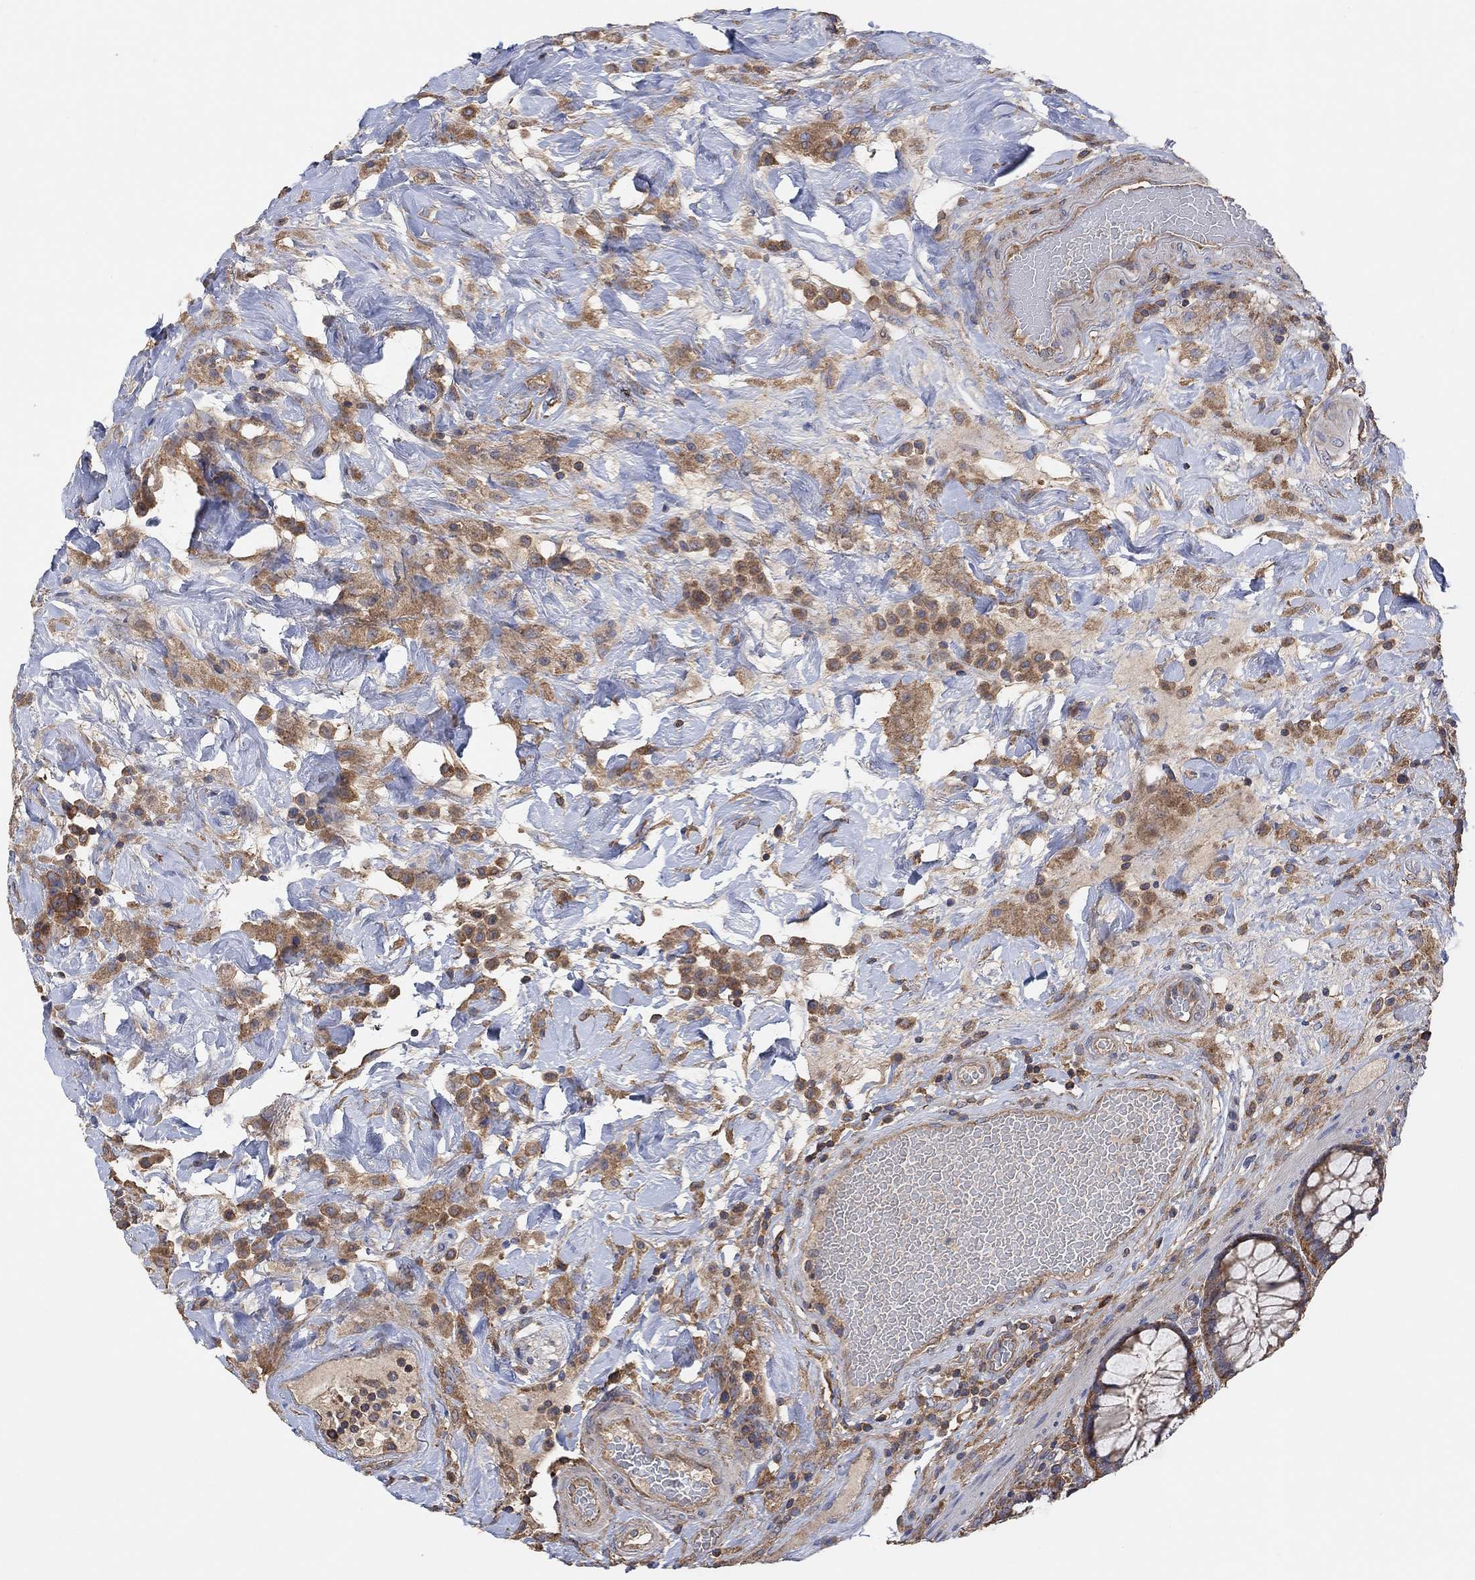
{"staining": {"intensity": "moderate", "quantity": ">75%", "location": "cytoplasmic/membranous"}, "tissue": "colorectal cancer", "cell_type": "Tumor cells", "image_type": "cancer", "snomed": [{"axis": "morphology", "description": "Adenocarcinoma, NOS"}, {"axis": "topography", "description": "Colon"}], "caption": "Colorectal cancer (adenocarcinoma) stained with DAB IHC reveals medium levels of moderate cytoplasmic/membranous positivity in approximately >75% of tumor cells.", "gene": "BLOC1S3", "patient": {"sex": "female", "age": 69}}